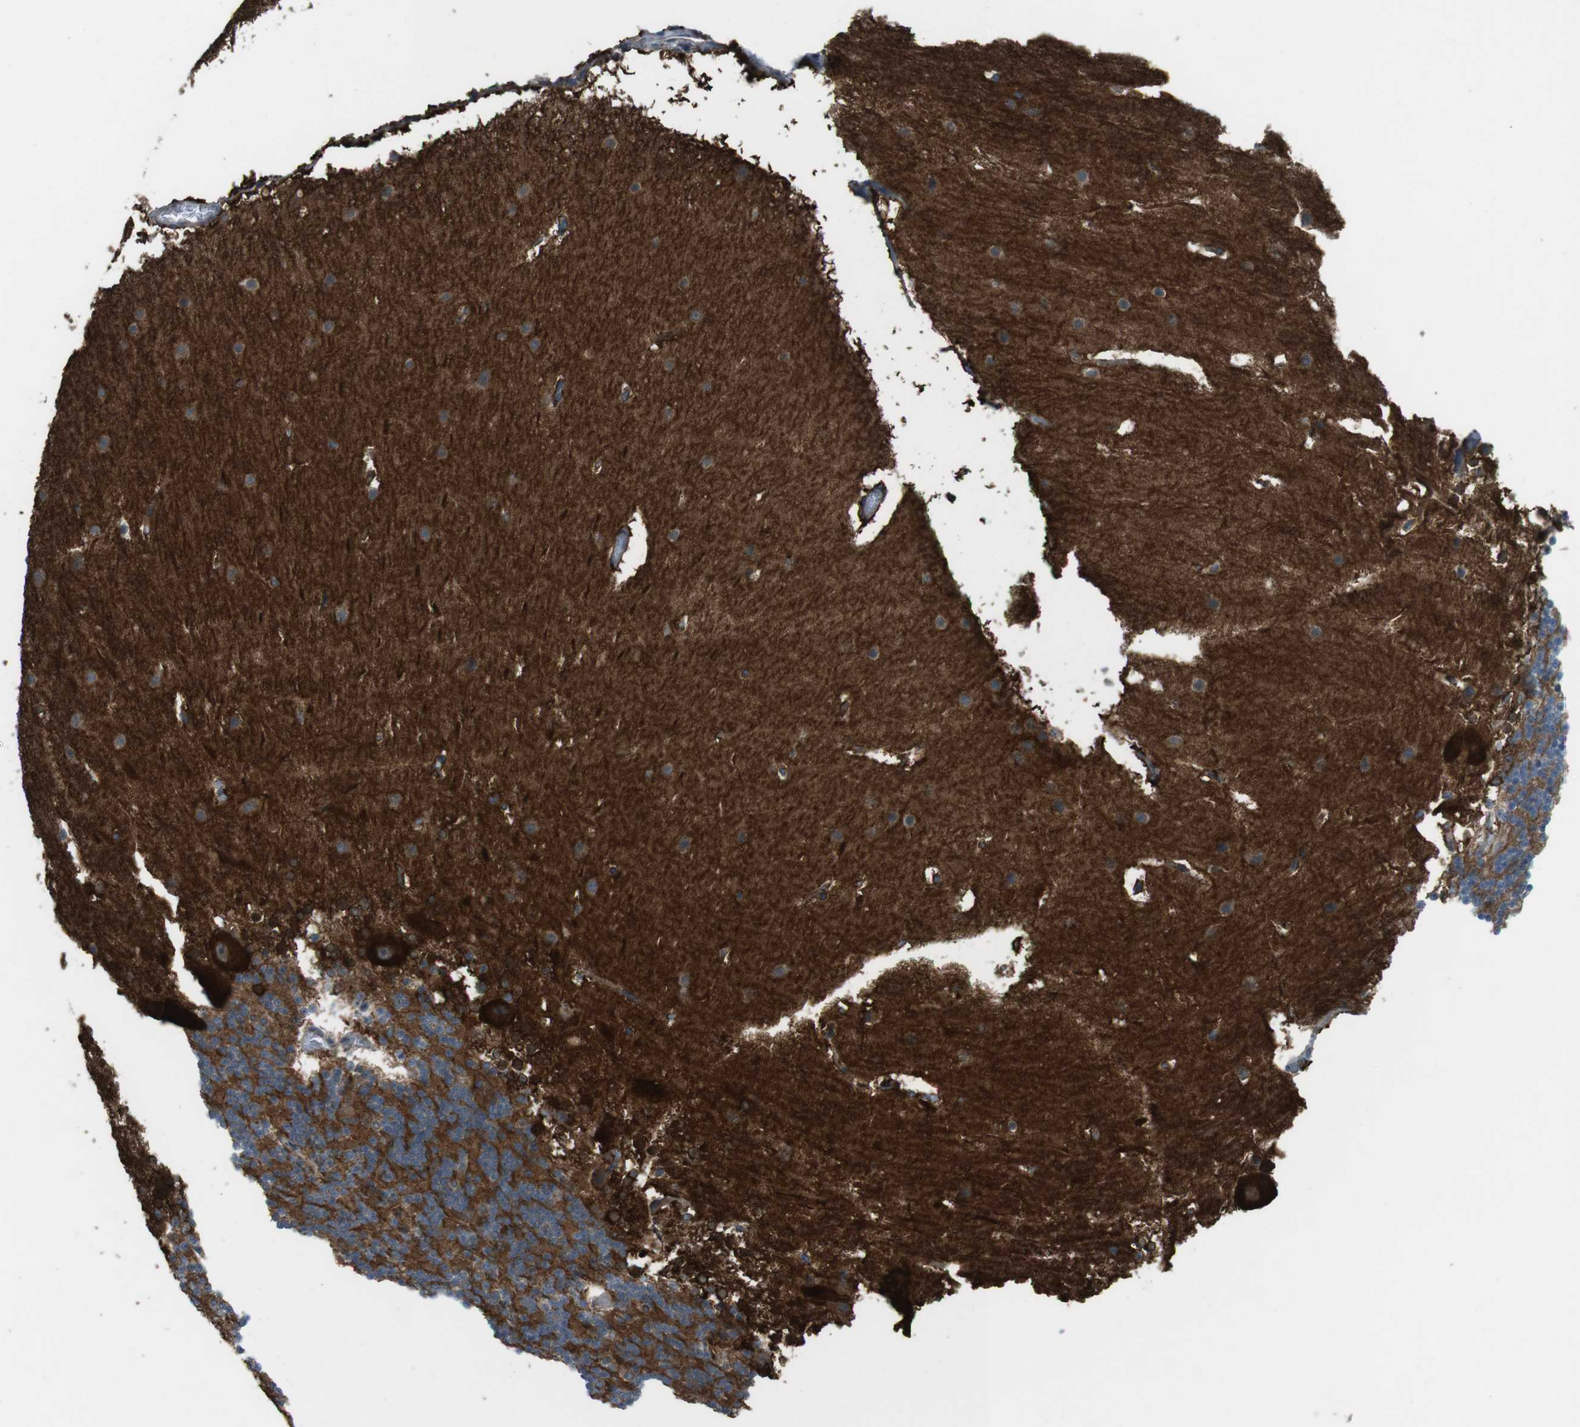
{"staining": {"intensity": "moderate", "quantity": ">75%", "location": "cytoplasmic/membranous"}, "tissue": "cerebellum", "cell_type": "Cells in granular layer", "image_type": "normal", "snomed": [{"axis": "morphology", "description": "Normal tissue, NOS"}, {"axis": "topography", "description": "Cerebellum"}], "caption": "A brown stain highlights moderate cytoplasmic/membranous positivity of a protein in cells in granular layer of normal cerebellum. Using DAB (brown) and hematoxylin (blue) stains, captured at high magnification using brightfield microscopy.", "gene": "ANK2", "patient": {"sex": "female", "age": 19}}